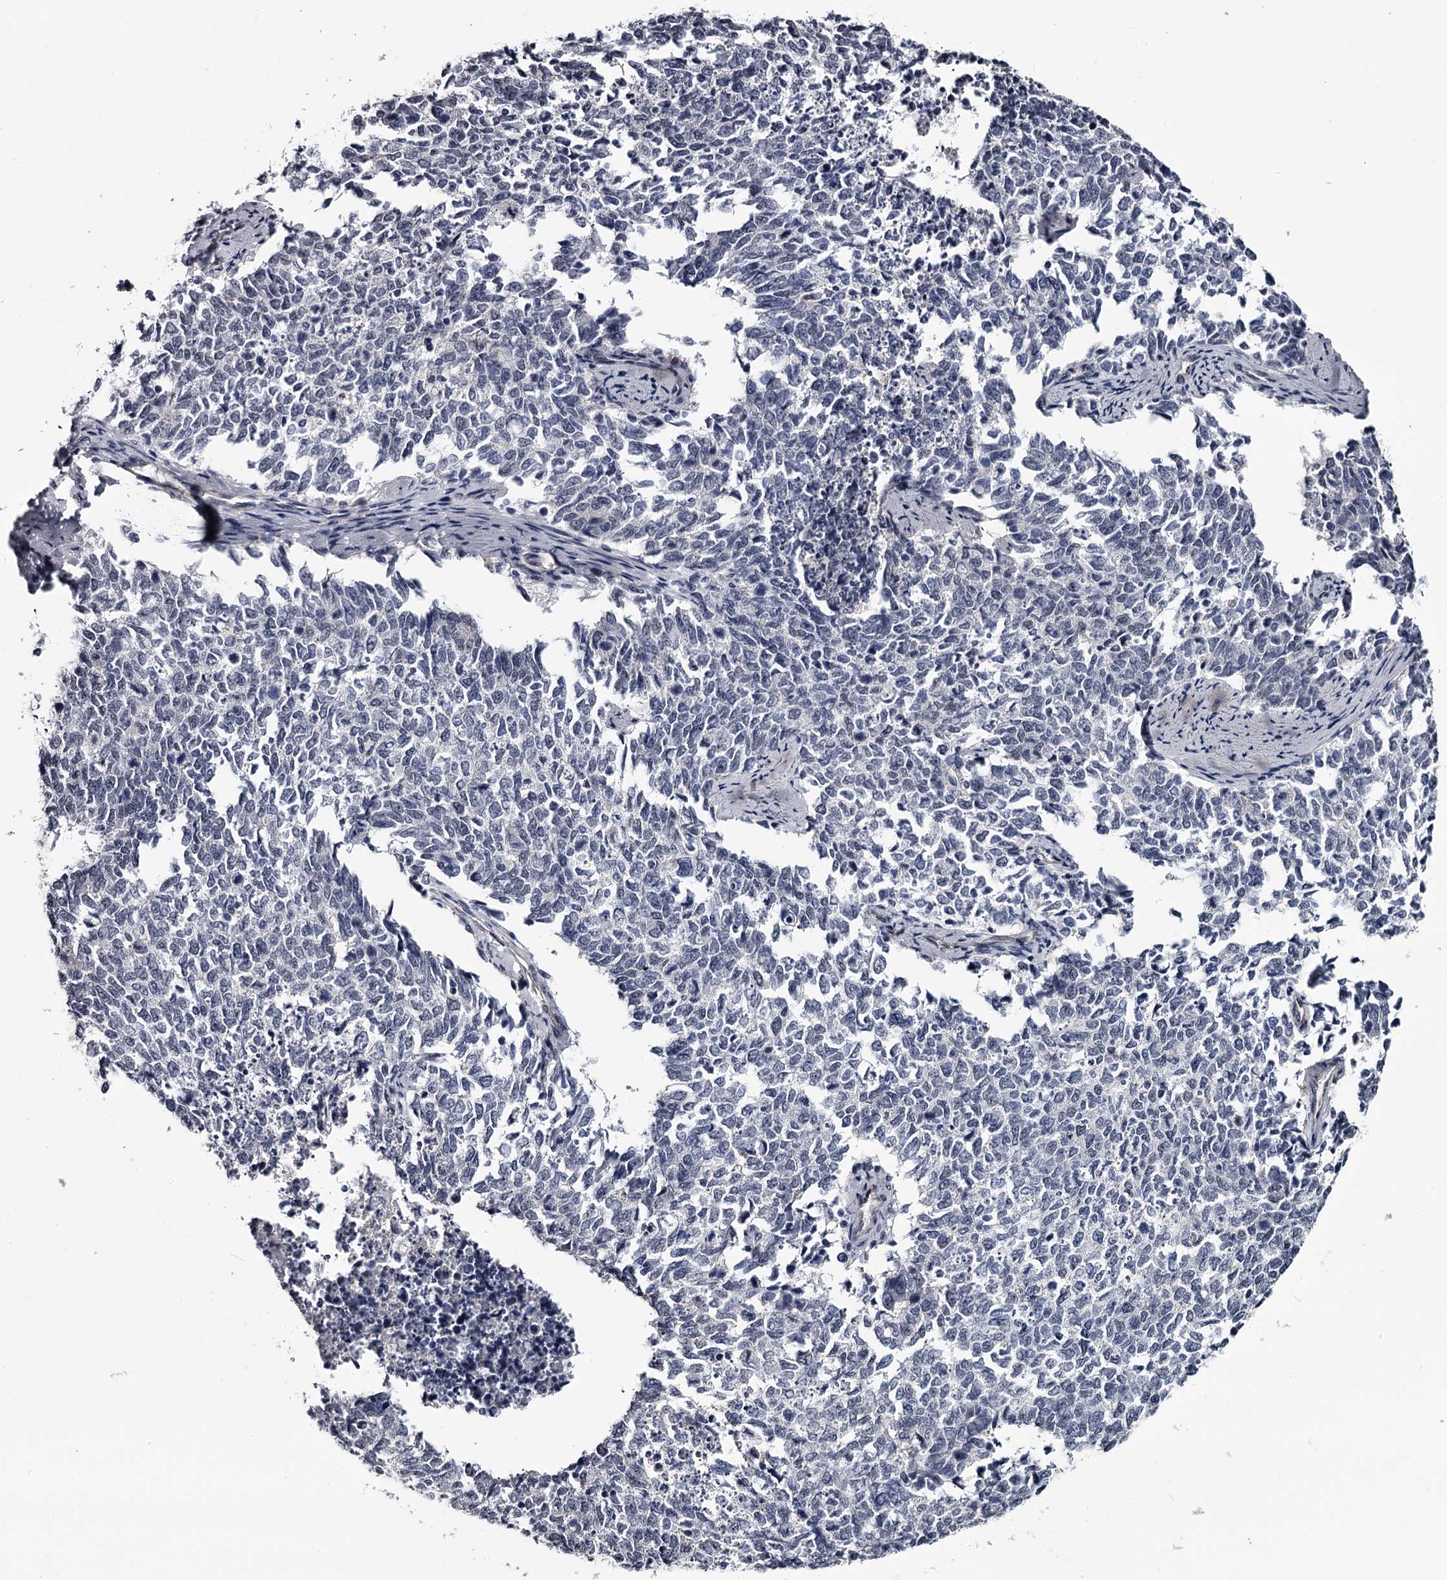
{"staining": {"intensity": "negative", "quantity": "none", "location": "none"}, "tissue": "cervical cancer", "cell_type": "Tumor cells", "image_type": "cancer", "snomed": [{"axis": "morphology", "description": "Squamous cell carcinoma, NOS"}, {"axis": "topography", "description": "Cervix"}], "caption": "A photomicrograph of human cervical cancer (squamous cell carcinoma) is negative for staining in tumor cells.", "gene": "PRPF40B", "patient": {"sex": "female", "age": 63}}